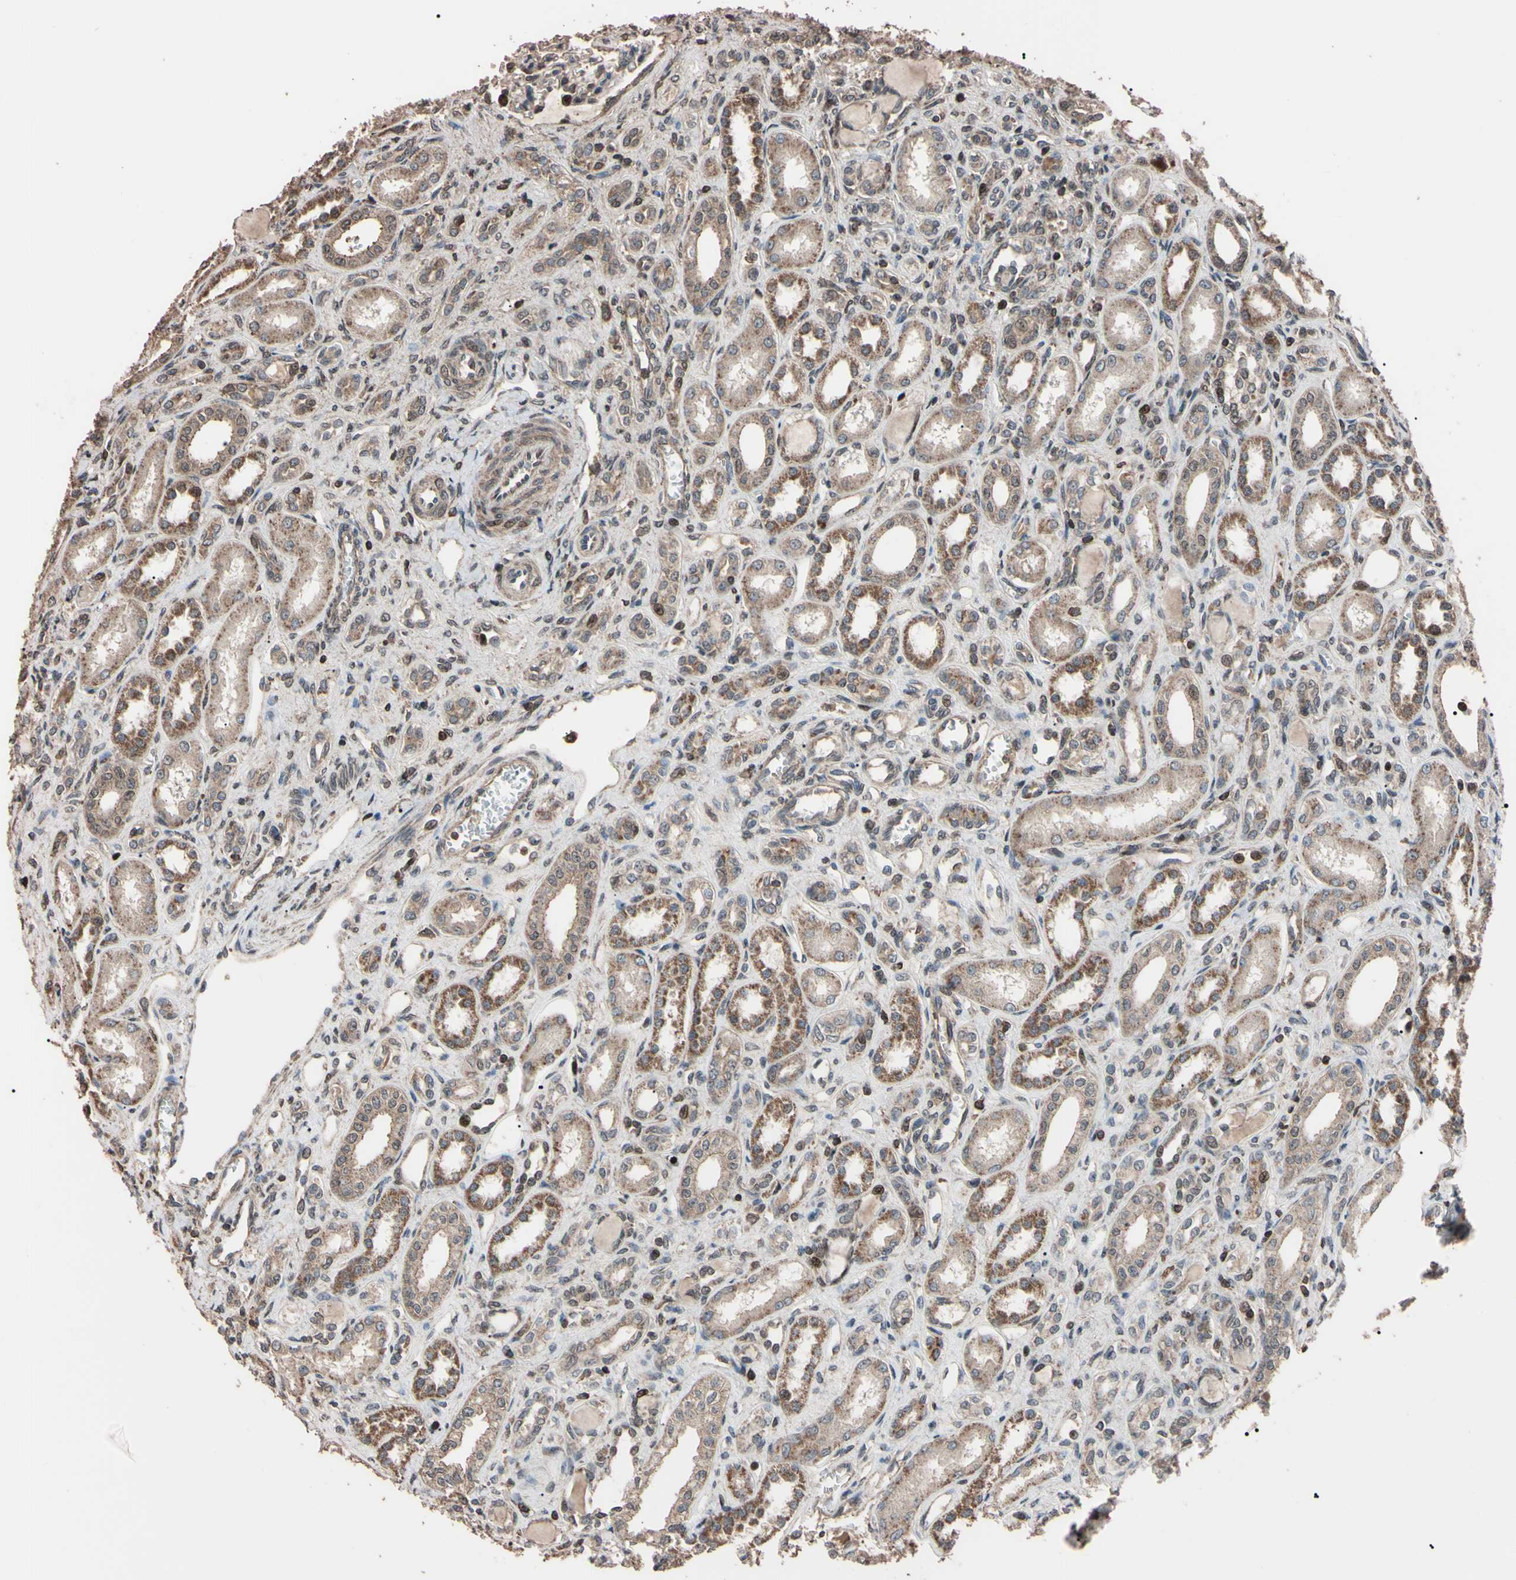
{"staining": {"intensity": "weak", "quantity": ">75%", "location": "cytoplasmic/membranous,nuclear"}, "tissue": "kidney", "cell_type": "Cells in glomeruli", "image_type": "normal", "snomed": [{"axis": "morphology", "description": "Normal tissue, NOS"}, {"axis": "topography", "description": "Kidney"}], "caption": "Immunohistochemistry image of unremarkable human kidney stained for a protein (brown), which displays low levels of weak cytoplasmic/membranous,nuclear positivity in approximately >75% of cells in glomeruli.", "gene": "TNFRSF1A", "patient": {"sex": "male", "age": 7}}